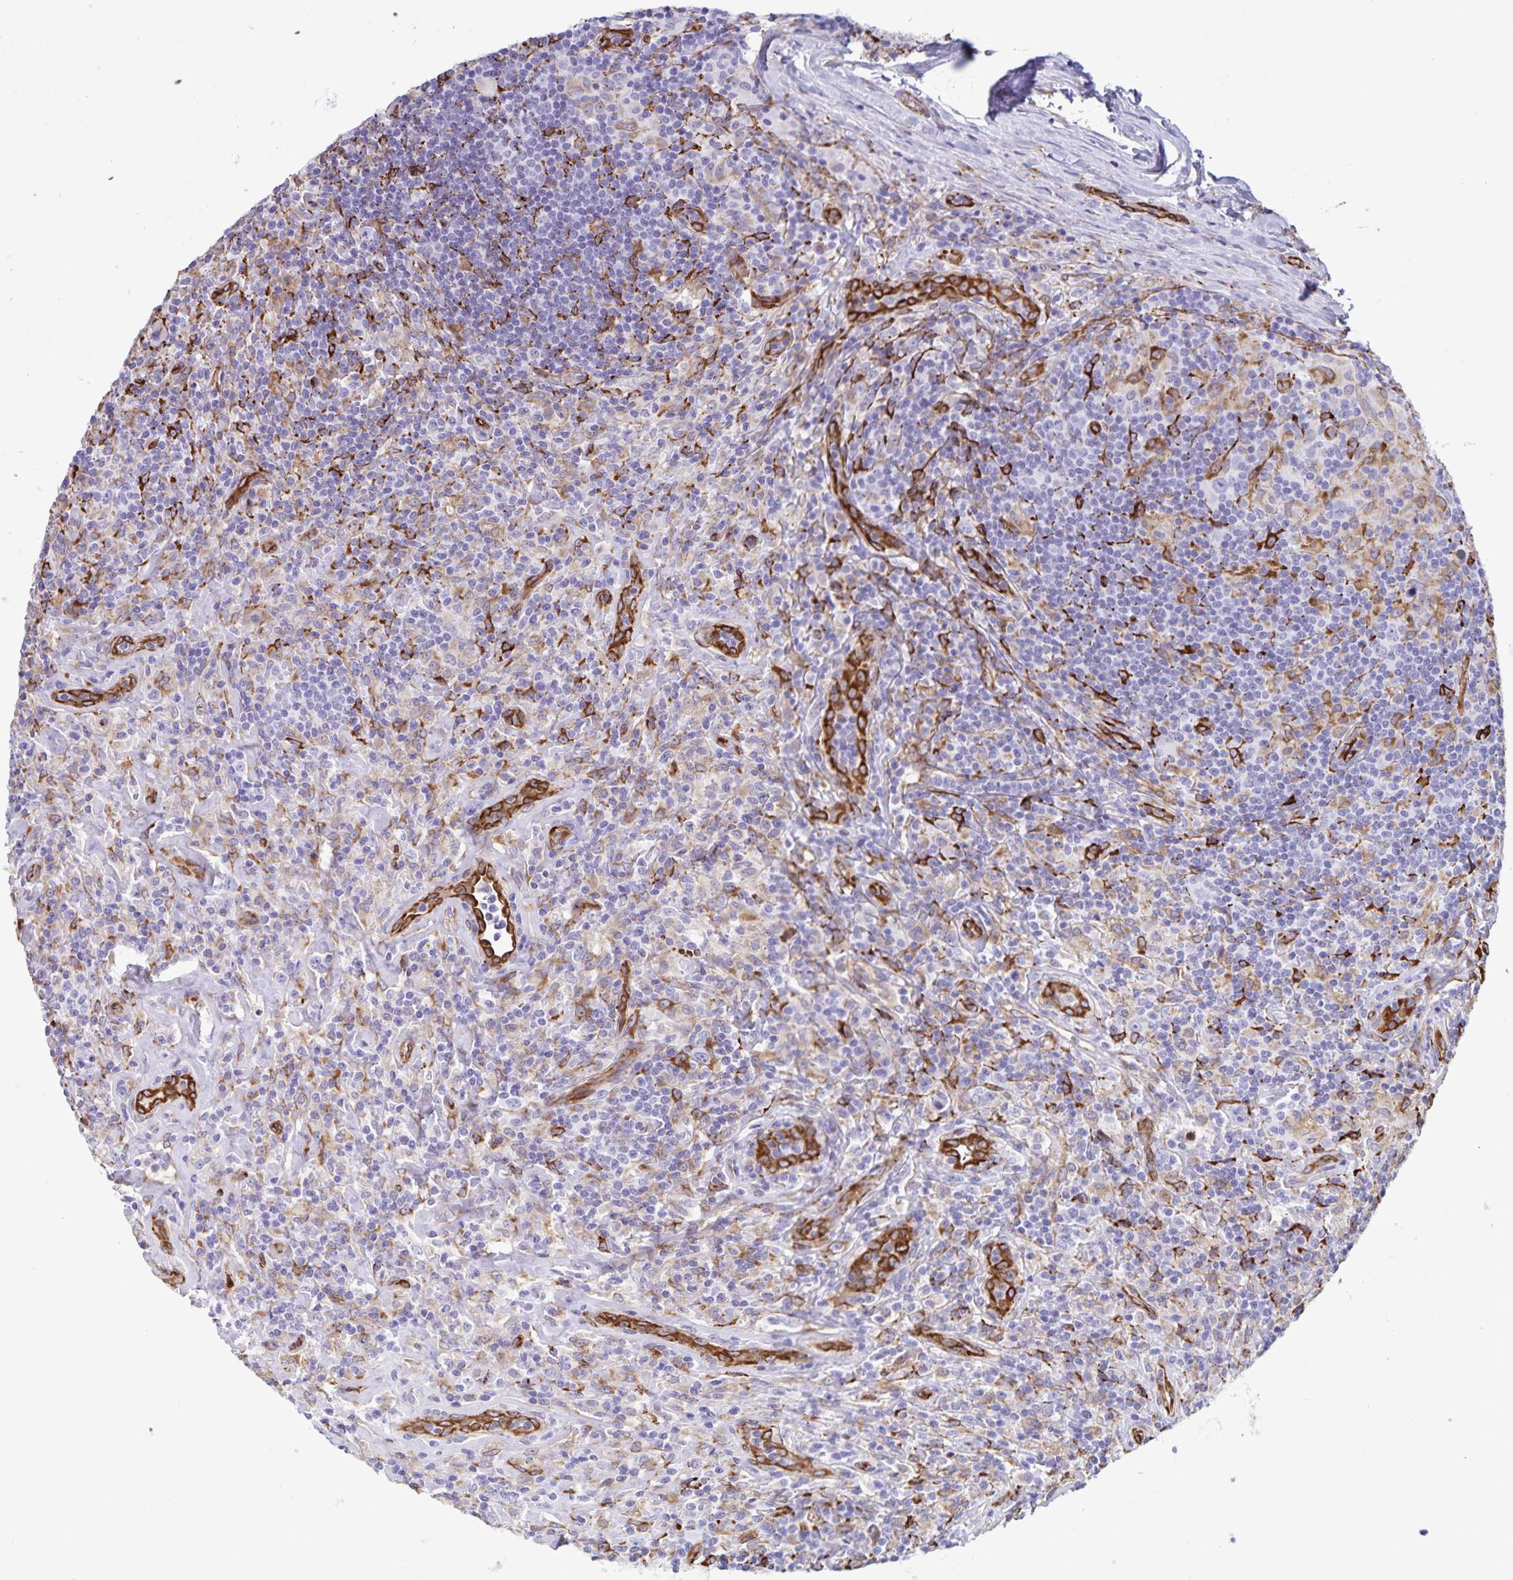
{"staining": {"intensity": "negative", "quantity": "none", "location": "none"}, "tissue": "lymphoma", "cell_type": "Tumor cells", "image_type": "cancer", "snomed": [{"axis": "morphology", "description": "Hodgkin's disease, NOS"}, {"axis": "morphology", "description": "Hodgkin's lymphoma, nodular sclerosis"}, {"axis": "topography", "description": "Lymph node"}], "caption": "This is an IHC histopathology image of Hodgkin's lymphoma, nodular sclerosis. There is no expression in tumor cells.", "gene": "RCN1", "patient": {"sex": "female", "age": 10}}